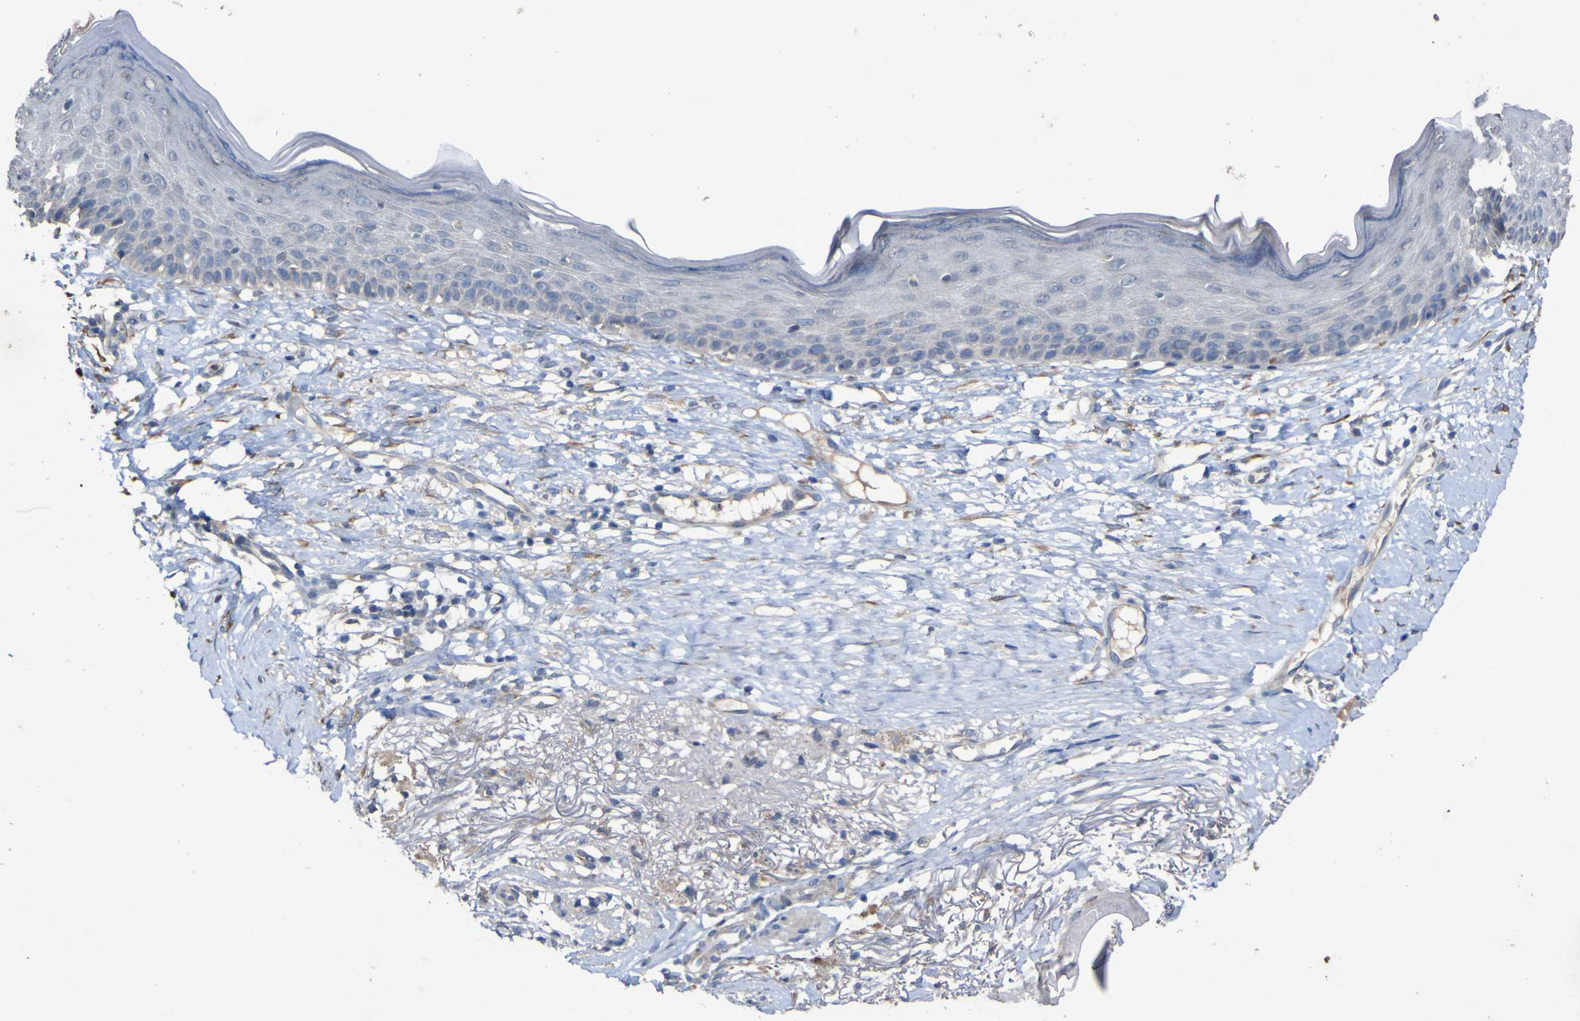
{"staining": {"intensity": "weak", "quantity": "<25%", "location": "cytoplasmic/membranous"}, "tissue": "skin cancer", "cell_type": "Tumor cells", "image_type": "cancer", "snomed": [{"axis": "morphology", "description": "Basal cell carcinoma"}, {"axis": "topography", "description": "Skin"}], "caption": "Basal cell carcinoma (skin) was stained to show a protein in brown. There is no significant expression in tumor cells.", "gene": "IRAK2", "patient": {"sex": "female", "age": 70}}